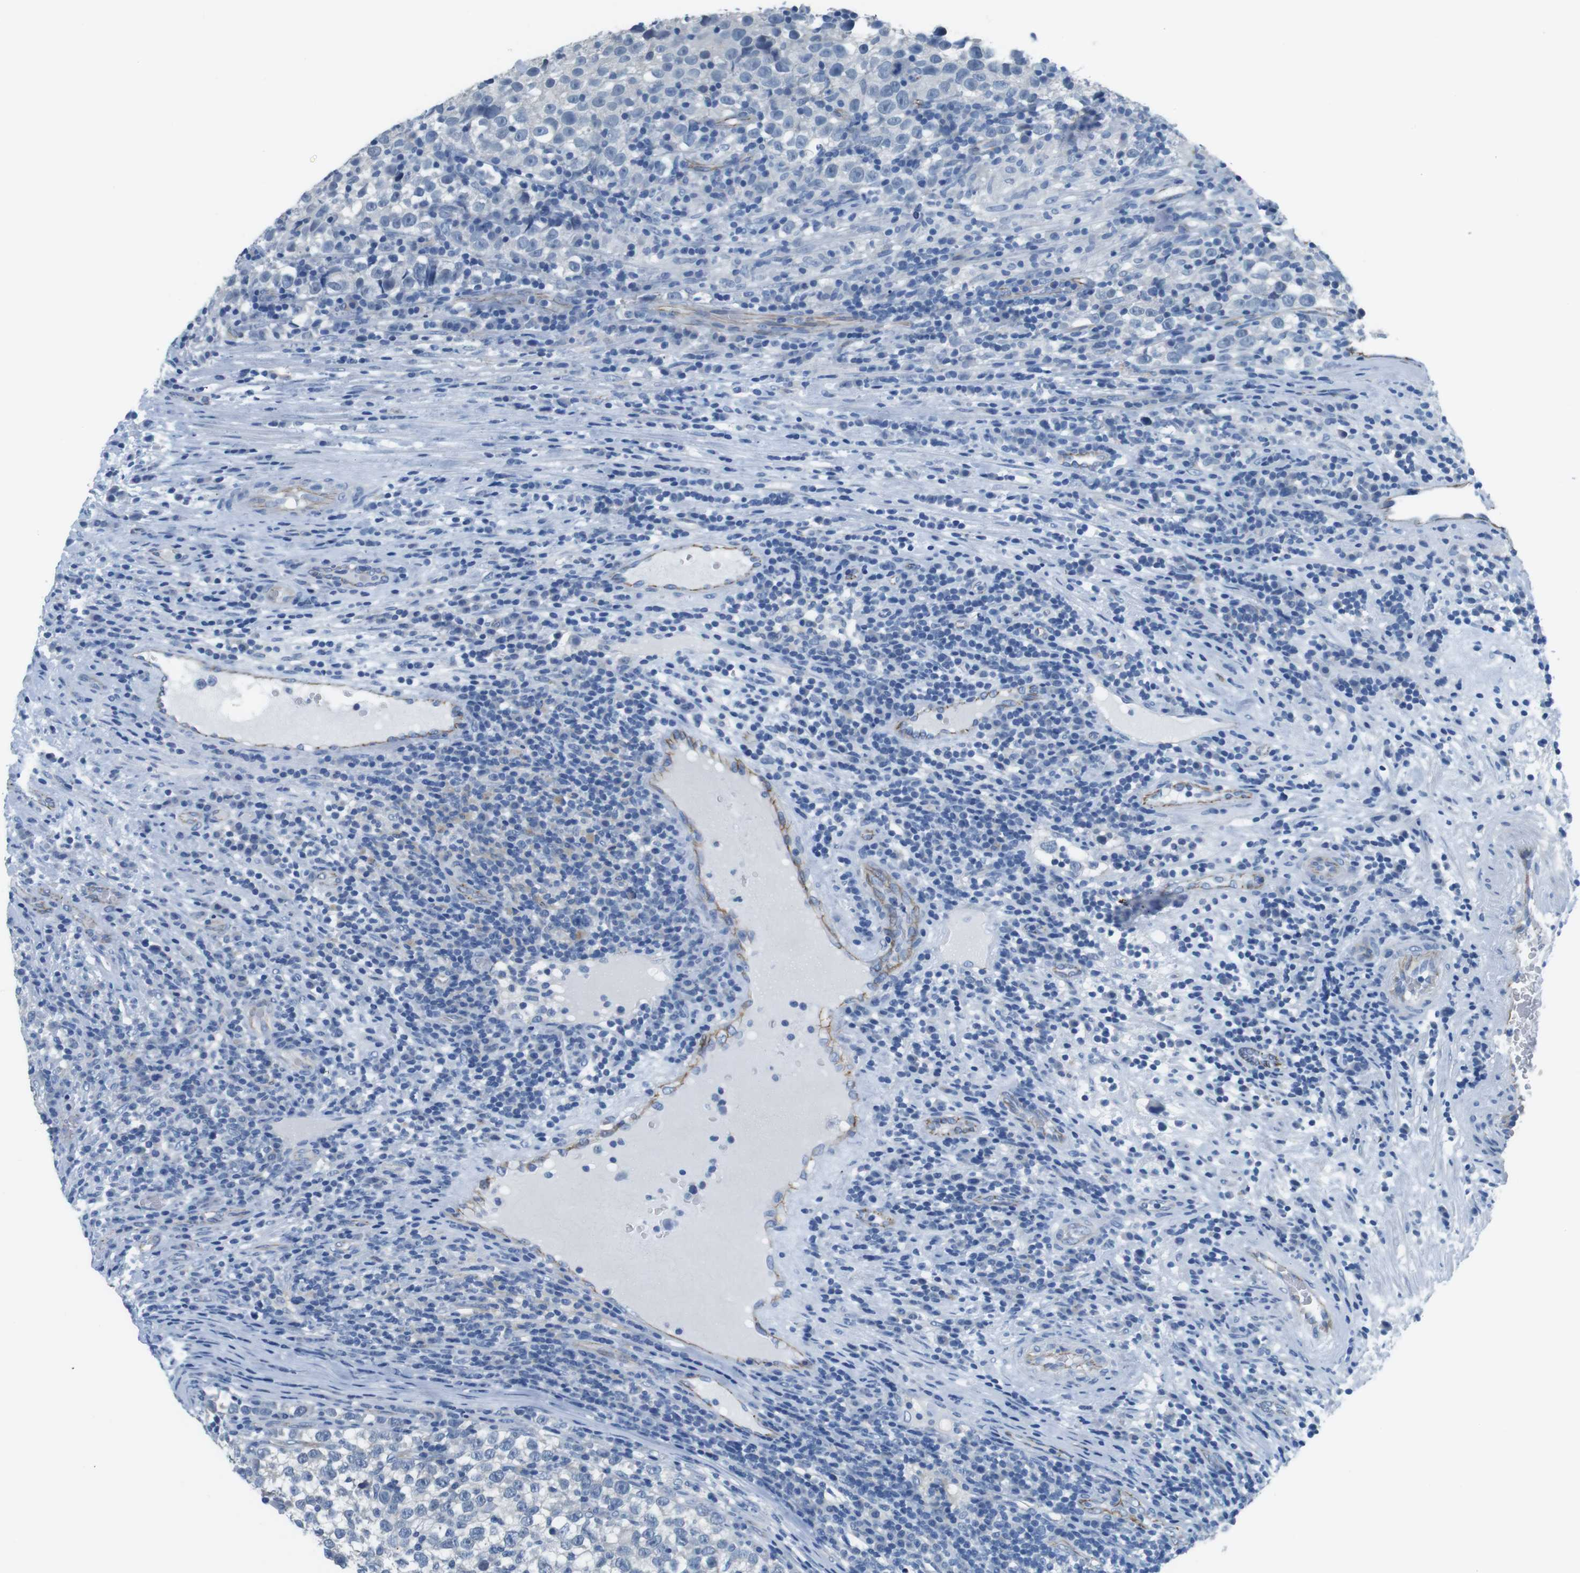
{"staining": {"intensity": "negative", "quantity": "none", "location": "none"}, "tissue": "testis cancer", "cell_type": "Tumor cells", "image_type": "cancer", "snomed": [{"axis": "morphology", "description": "Normal tissue, NOS"}, {"axis": "morphology", "description": "Seminoma, NOS"}, {"axis": "topography", "description": "Testis"}], "caption": "Tumor cells show no significant protein positivity in testis cancer. The staining is performed using DAB brown chromogen with nuclei counter-stained in using hematoxylin.", "gene": "SLC6A6", "patient": {"sex": "male", "age": 43}}